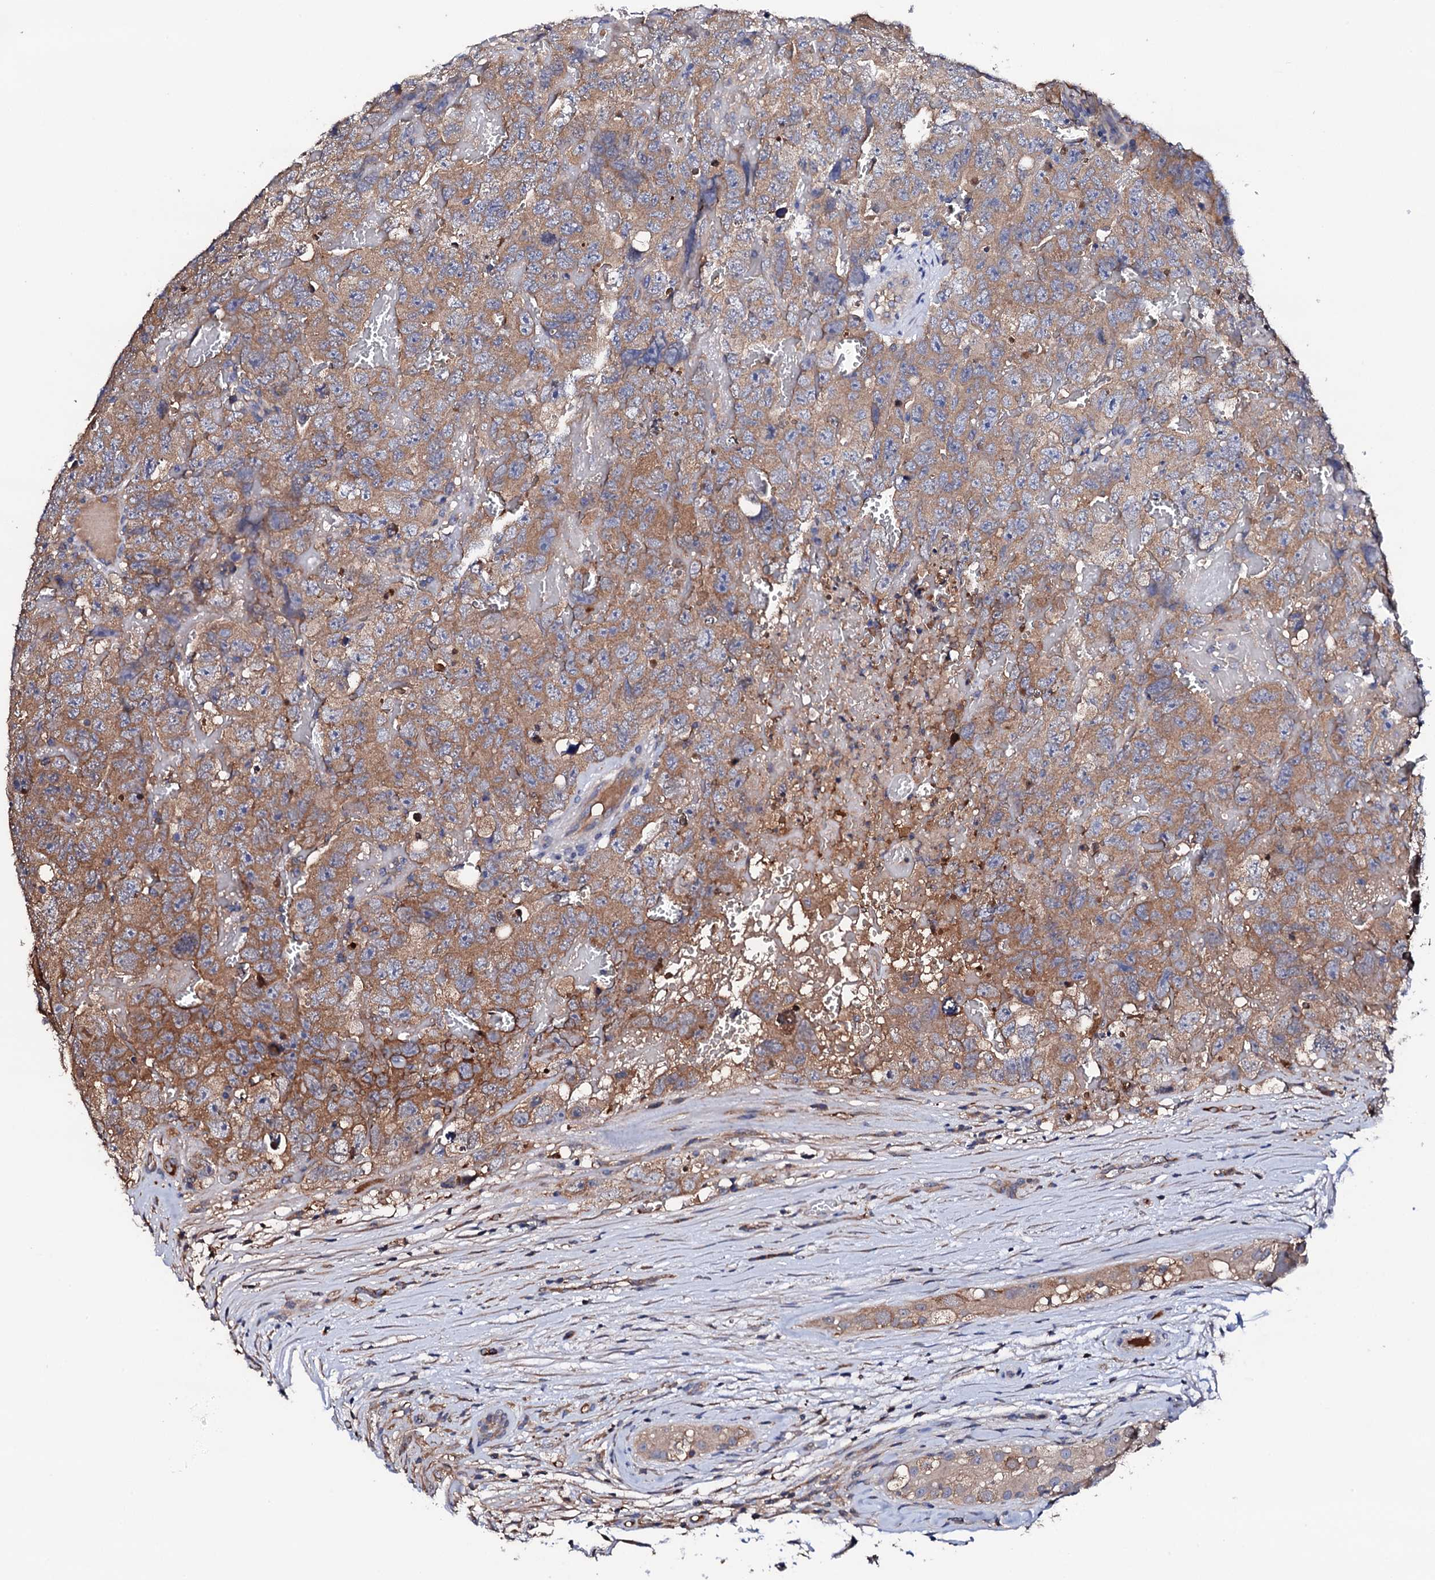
{"staining": {"intensity": "moderate", "quantity": ">75%", "location": "cytoplasmic/membranous"}, "tissue": "testis cancer", "cell_type": "Tumor cells", "image_type": "cancer", "snomed": [{"axis": "morphology", "description": "Carcinoma, Embryonal, NOS"}, {"axis": "topography", "description": "Testis"}], "caption": "DAB immunohistochemical staining of human testis embryonal carcinoma exhibits moderate cytoplasmic/membranous protein expression in approximately >75% of tumor cells.", "gene": "TCAF2", "patient": {"sex": "male", "age": 45}}